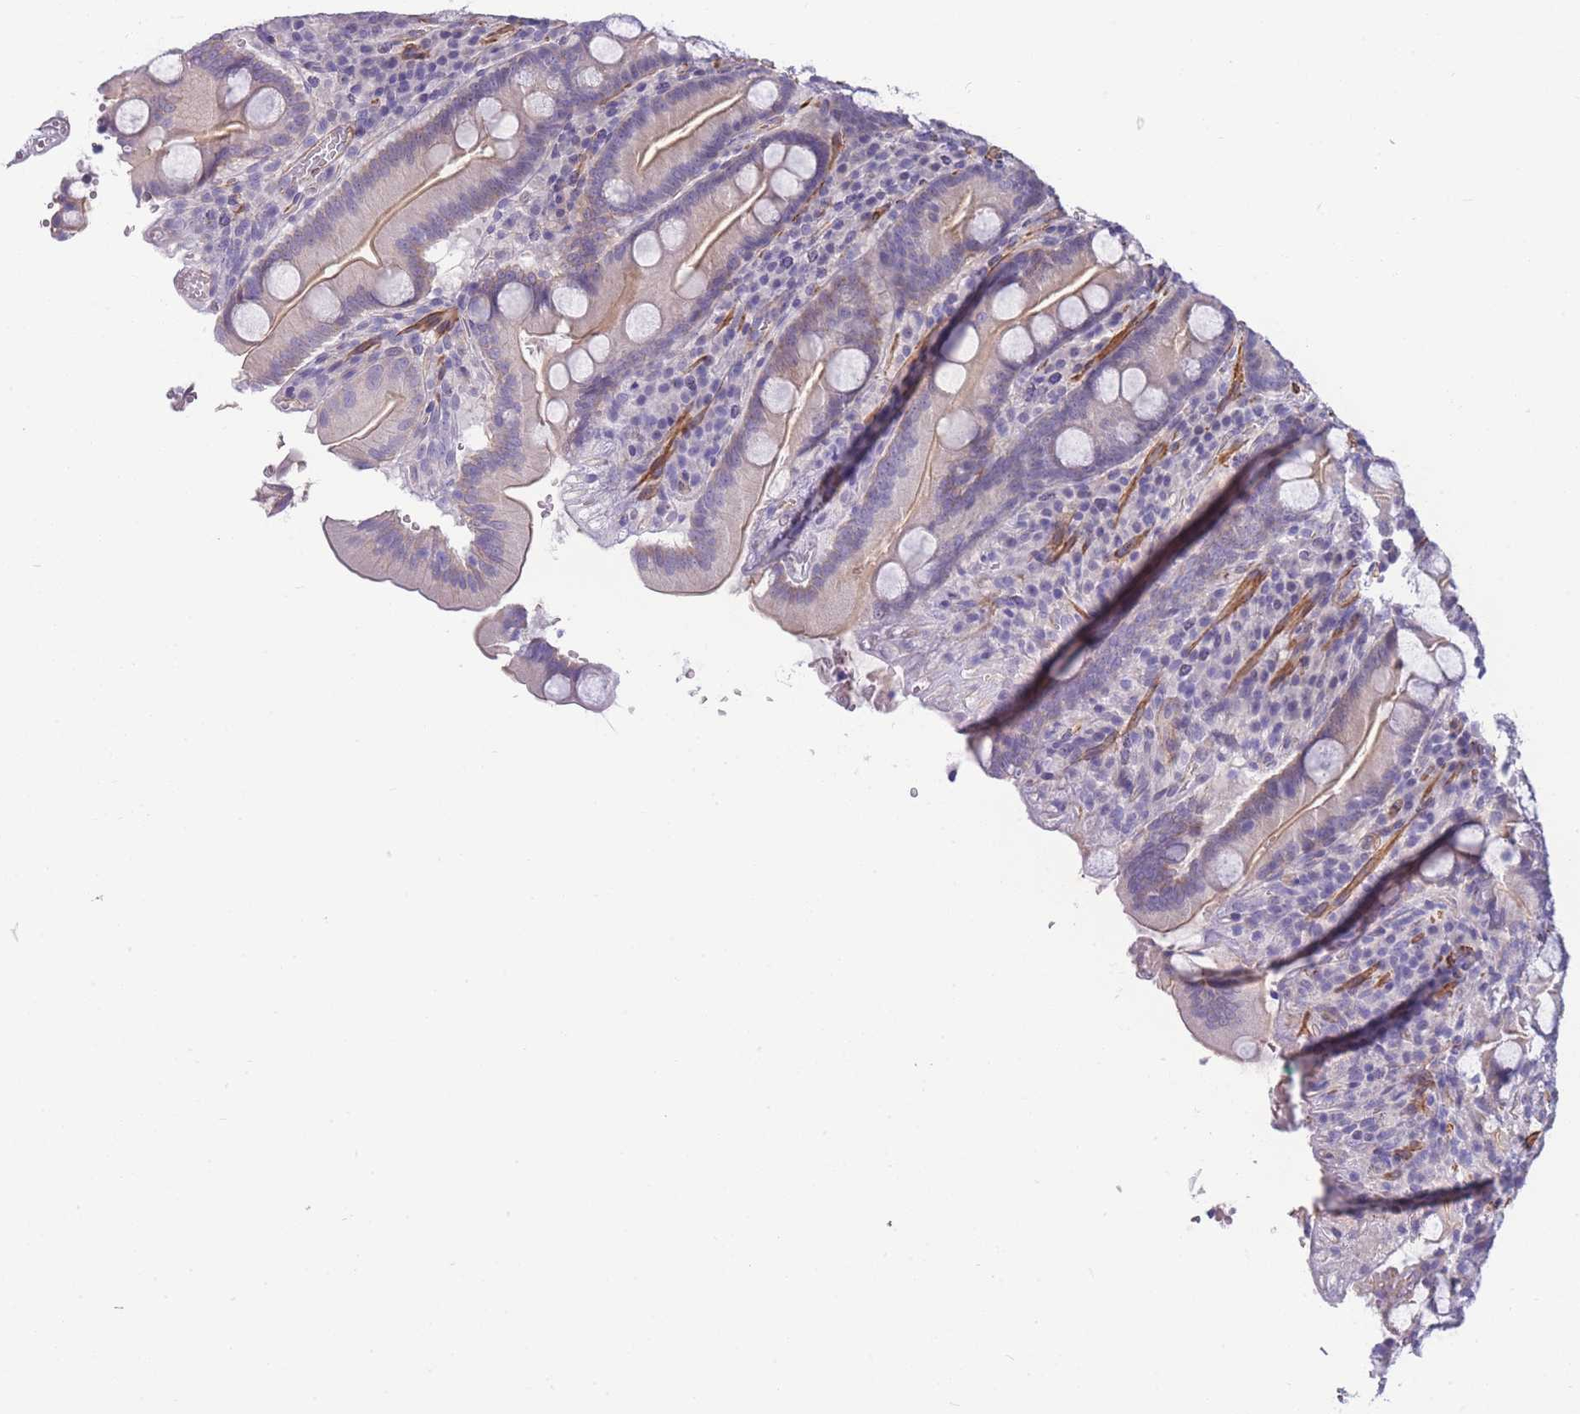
{"staining": {"intensity": "weak", "quantity": "25%-75%", "location": "cytoplasmic/membranous"}, "tissue": "duodenum", "cell_type": "Glandular cells", "image_type": "normal", "snomed": [{"axis": "morphology", "description": "Normal tissue, NOS"}, {"axis": "topography", "description": "Duodenum"}], "caption": "Protein staining demonstrates weak cytoplasmic/membranous positivity in about 25%-75% of glandular cells in benign duodenum. Using DAB (brown) and hematoxylin (blue) stains, captured at high magnification using brightfield microscopy.", "gene": "FAM124A", "patient": {"sex": "male", "age": 35}}